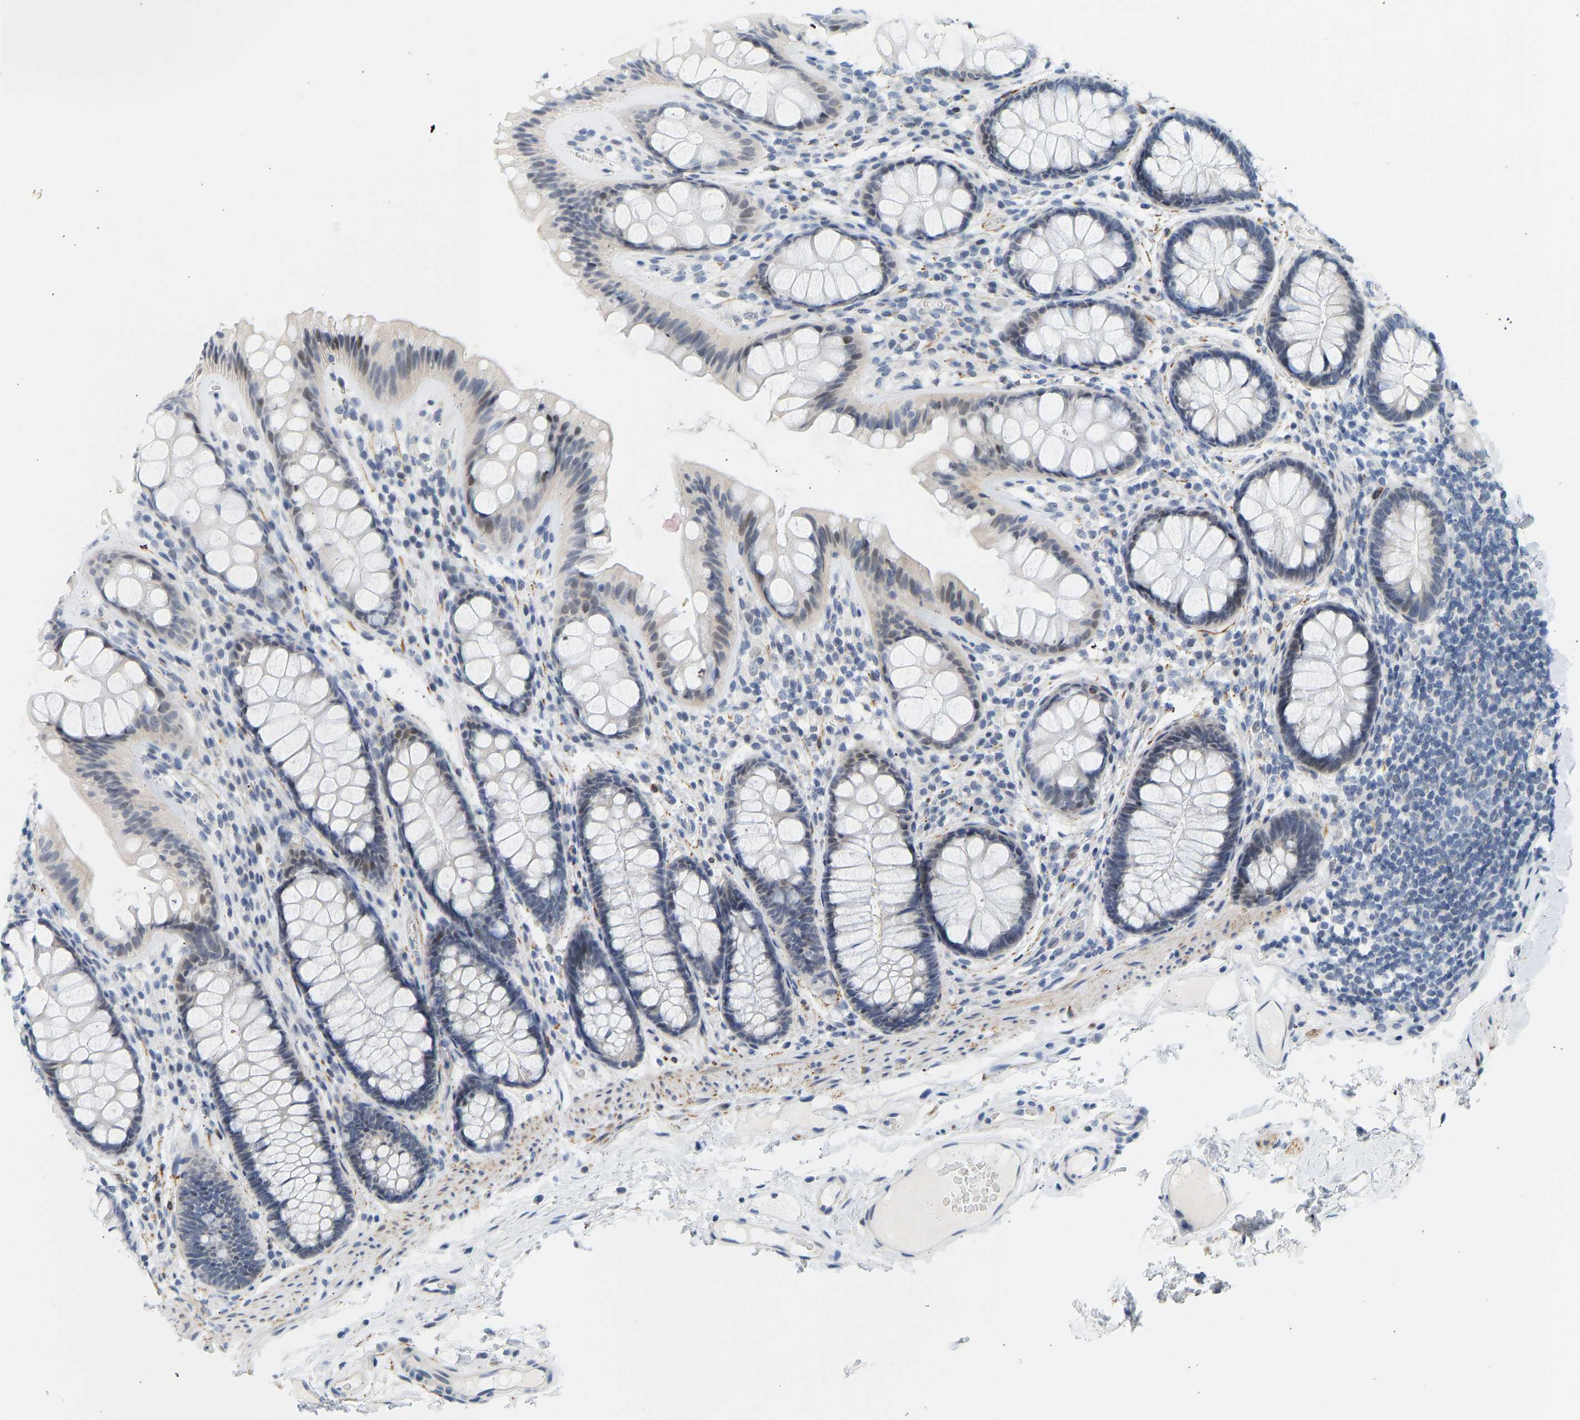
{"staining": {"intensity": "negative", "quantity": "none", "location": "none"}, "tissue": "colon", "cell_type": "Endothelial cells", "image_type": "normal", "snomed": [{"axis": "morphology", "description": "Normal tissue, NOS"}, {"axis": "topography", "description": "Colon"}], "caption": "Endothelial cells are negative for protein expression in unremarkable human colon. (DAB (3,3'-diaminobenzidine) immunohistochemistry, high magnification).", "gene": "BAG1", "patient": {"sex": "female", "age": 56}}